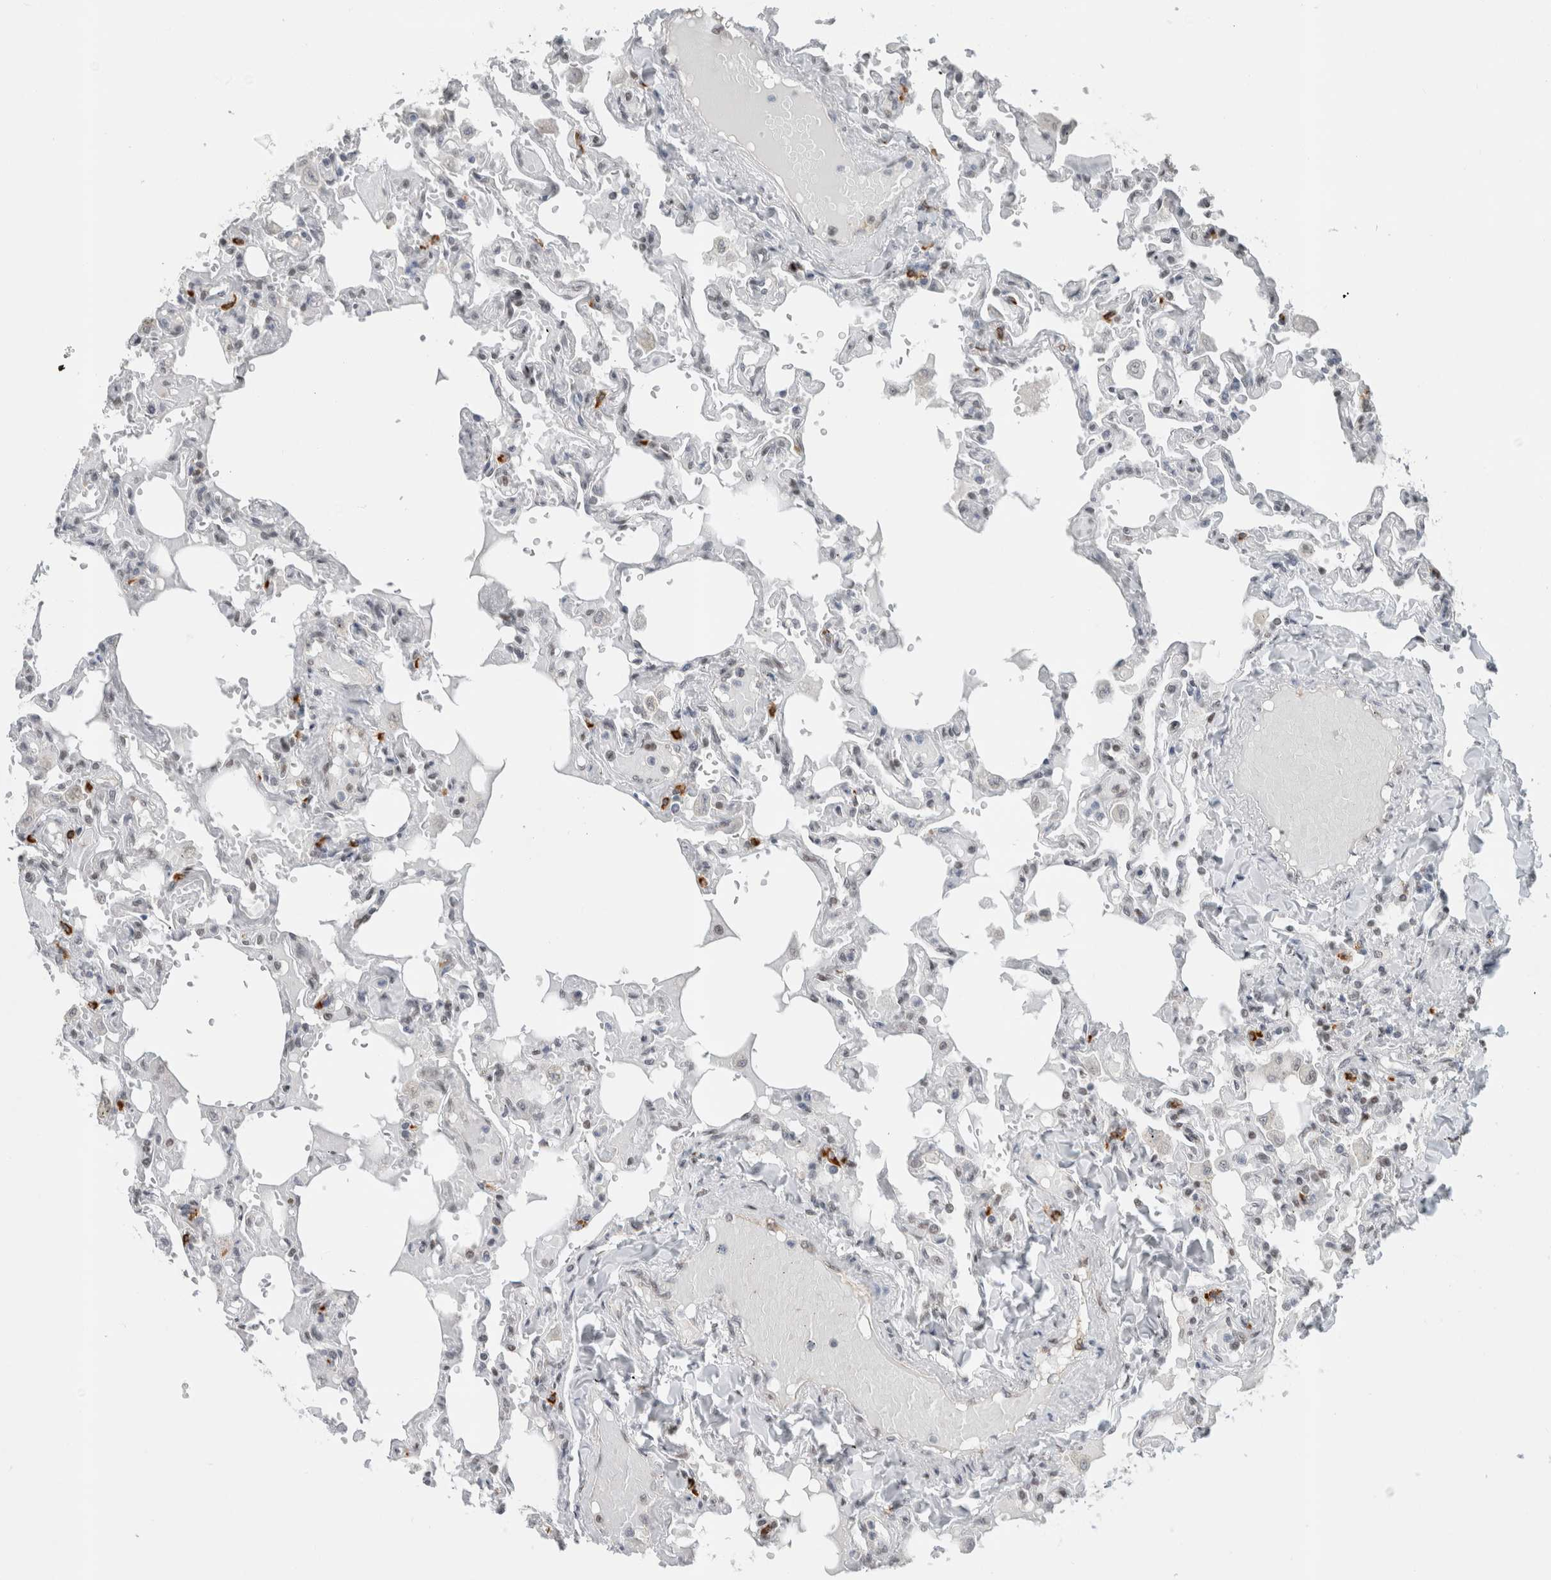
{"staining": {"intensity": "weak", "quantity": "<25%", "location": "nuclear"}, "tissue": "lung", "cell_type": "Alveolar cells", "image_type": "normal", "snomed": [{"axis": "morphology", "description": "Normal tissue, NOS"}, {"axis": "topography", "description": "Lung"}], "caption": "Immunohistochemical staining of normal lung exhibits no significant positivity in alveolar cells.", "gene": "HNRNPR", "patient": {"sex": "male", "age": 21}}